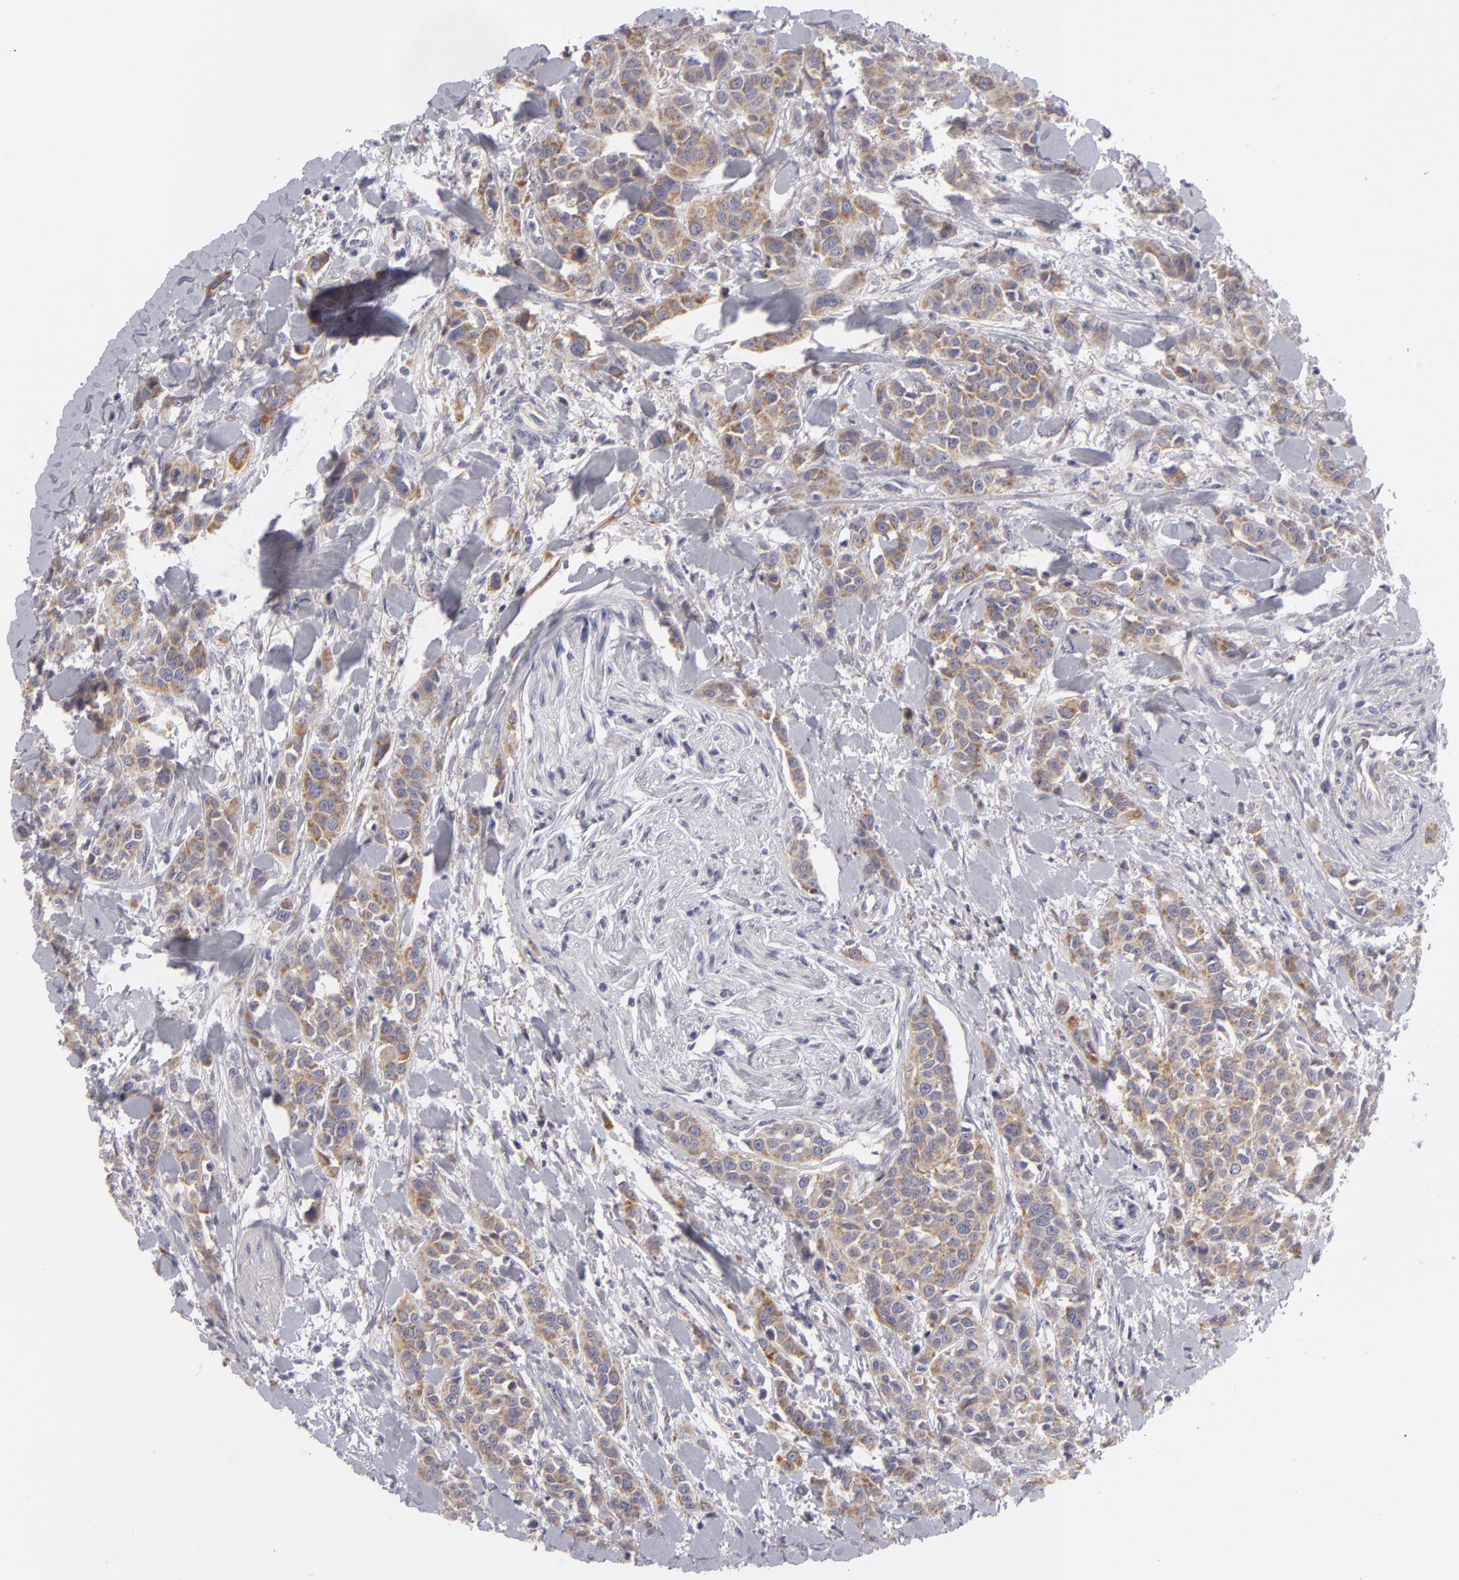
{"staining": {"intensity": "moderate", "quantity": ">75%", "location": "cytoplasmic/membranous"}, "tissue": "urothelial cancer", "cell_type": "Tumor cells", "image_type": "cancer", "snomed": [{"axis": "morphology", "description": "Urothelial carcinoma, High grade"}, {"axis": "topography", "description": "Urinary bladder"}], "caption": "Urothelial cancer stained with a brown dye displays moderate cytoplasmic/membranous positive staining in approximately >75% of tumor cells.", "gene": "ATP2B3", "patient": {"sex": "male", "age": 56}}